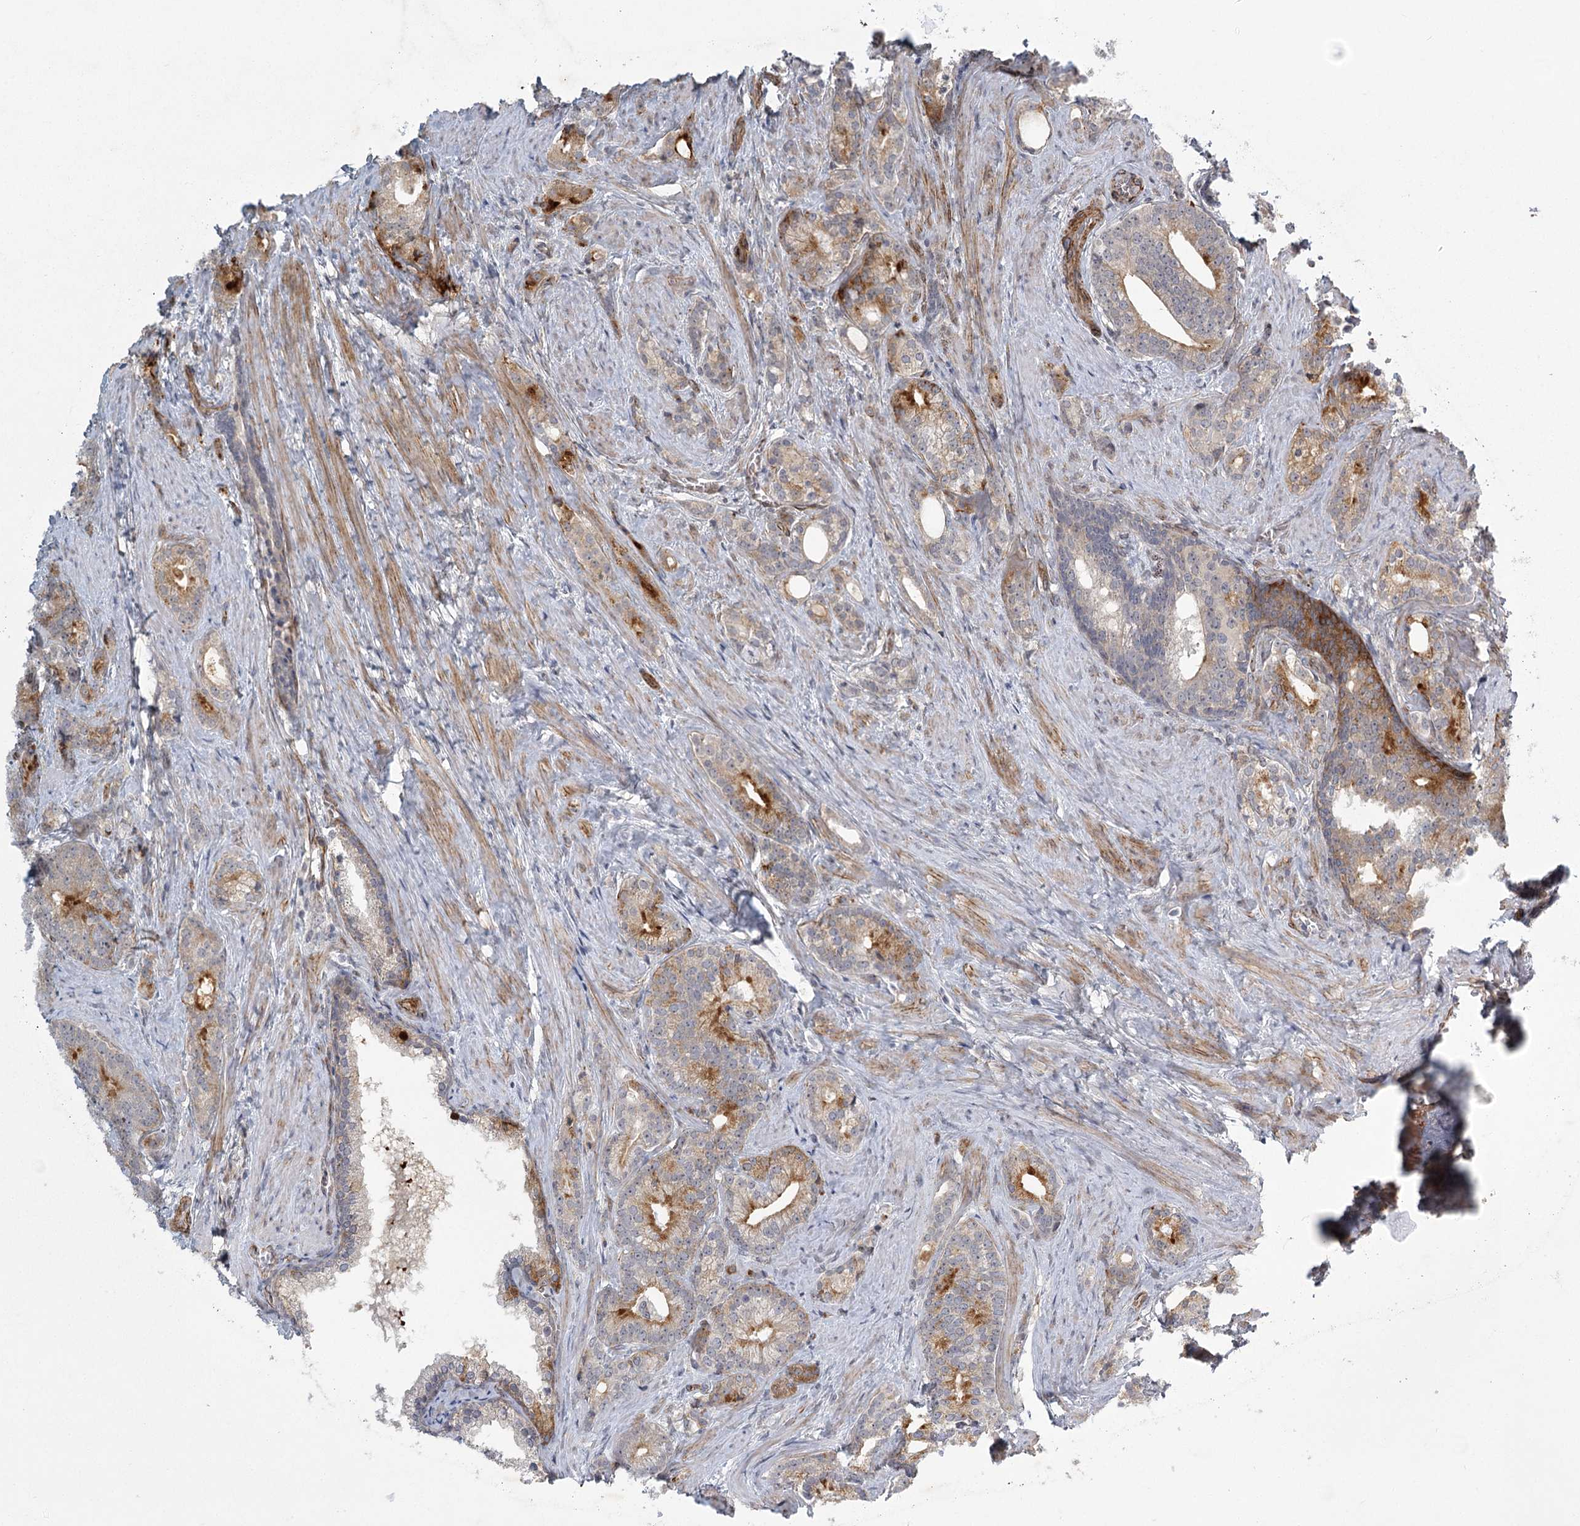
{"staining": {"intensity": "moderate", "quantity": "25%-75%", "location": "cytoplasmic/membranous"}, "tissue": "prostate cancer", "cell_type": "Tumor cells", "image_type": "cancer", "snomed": [{"axis": "morphology", "description": "Adenocarcinoma, Low grade"}, {"axis": "topography", "description": "Prostate"}], "caption": "The histopathology image exhibits immunohistochemical staining of prostate low-grade adenocarcinoma. There is moderate cytoplasmic/membranous staining is seen in approximately 25%-75% of tumor cells. (IHC, brightfield microscopy, high magnification).", "gene": "MEPE", "patient": {"sex": "male", "age": 71}}